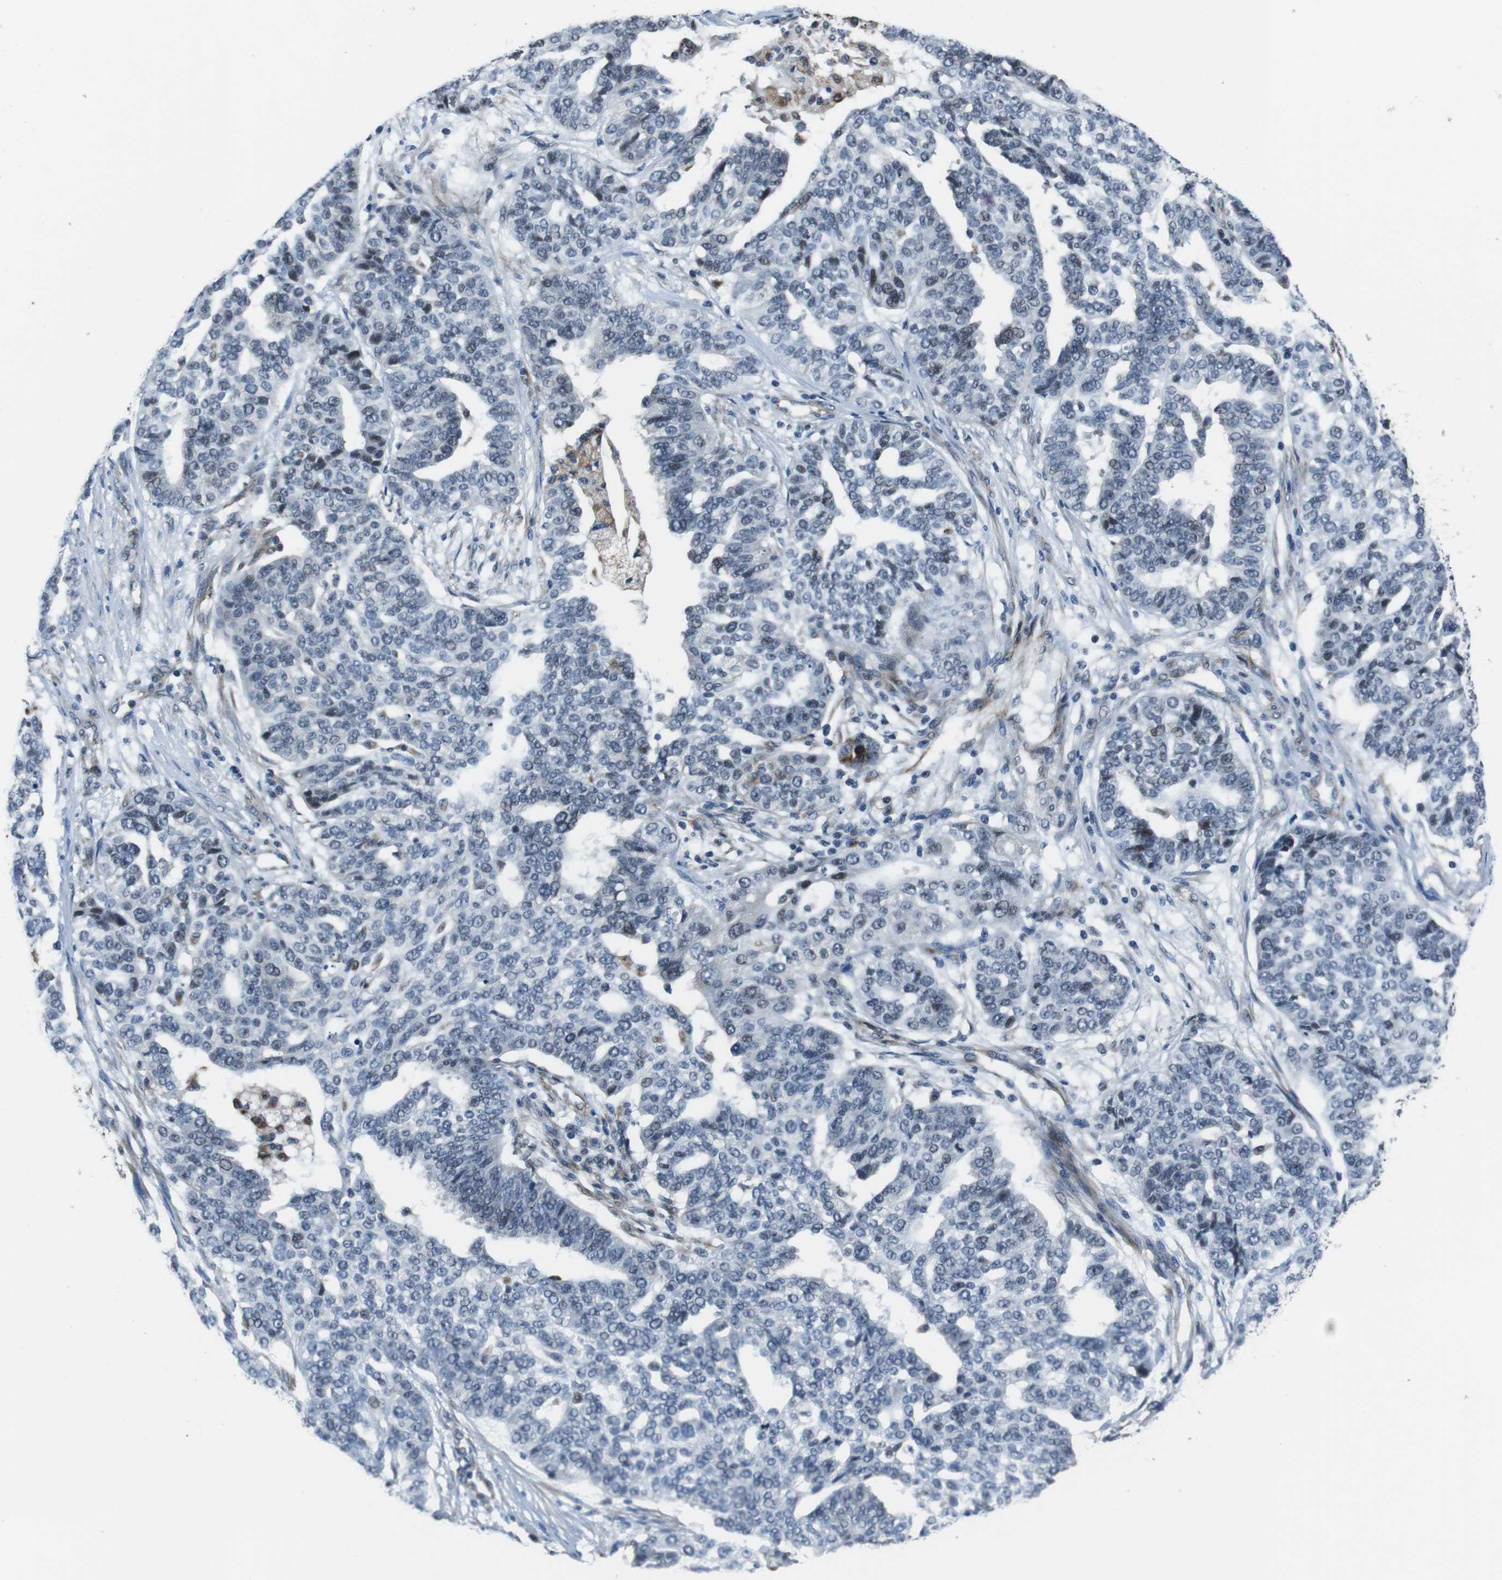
{"staining": {"intensity": "negative", "quantity": "none", "location": "none"}, "tissue": "ovarian cancer", "cell_type": "Tumor cells", "image_type": "cancer", "snomed": [{"axis": "morphology", "description": "Cystadenocarcinoma, serous, NOS"}, {"axis": "topography", "description": "Ovary"}], "caption": "Protein analysis of serous cystadenocarcinoma (ovarian) shows no significant positivity in tumor cells. (Brightfield microscopy of DAB immunohistochemistry at high magnification).", "gene": "LRRC49", "patient": {"sex": "female", "age": 59}}